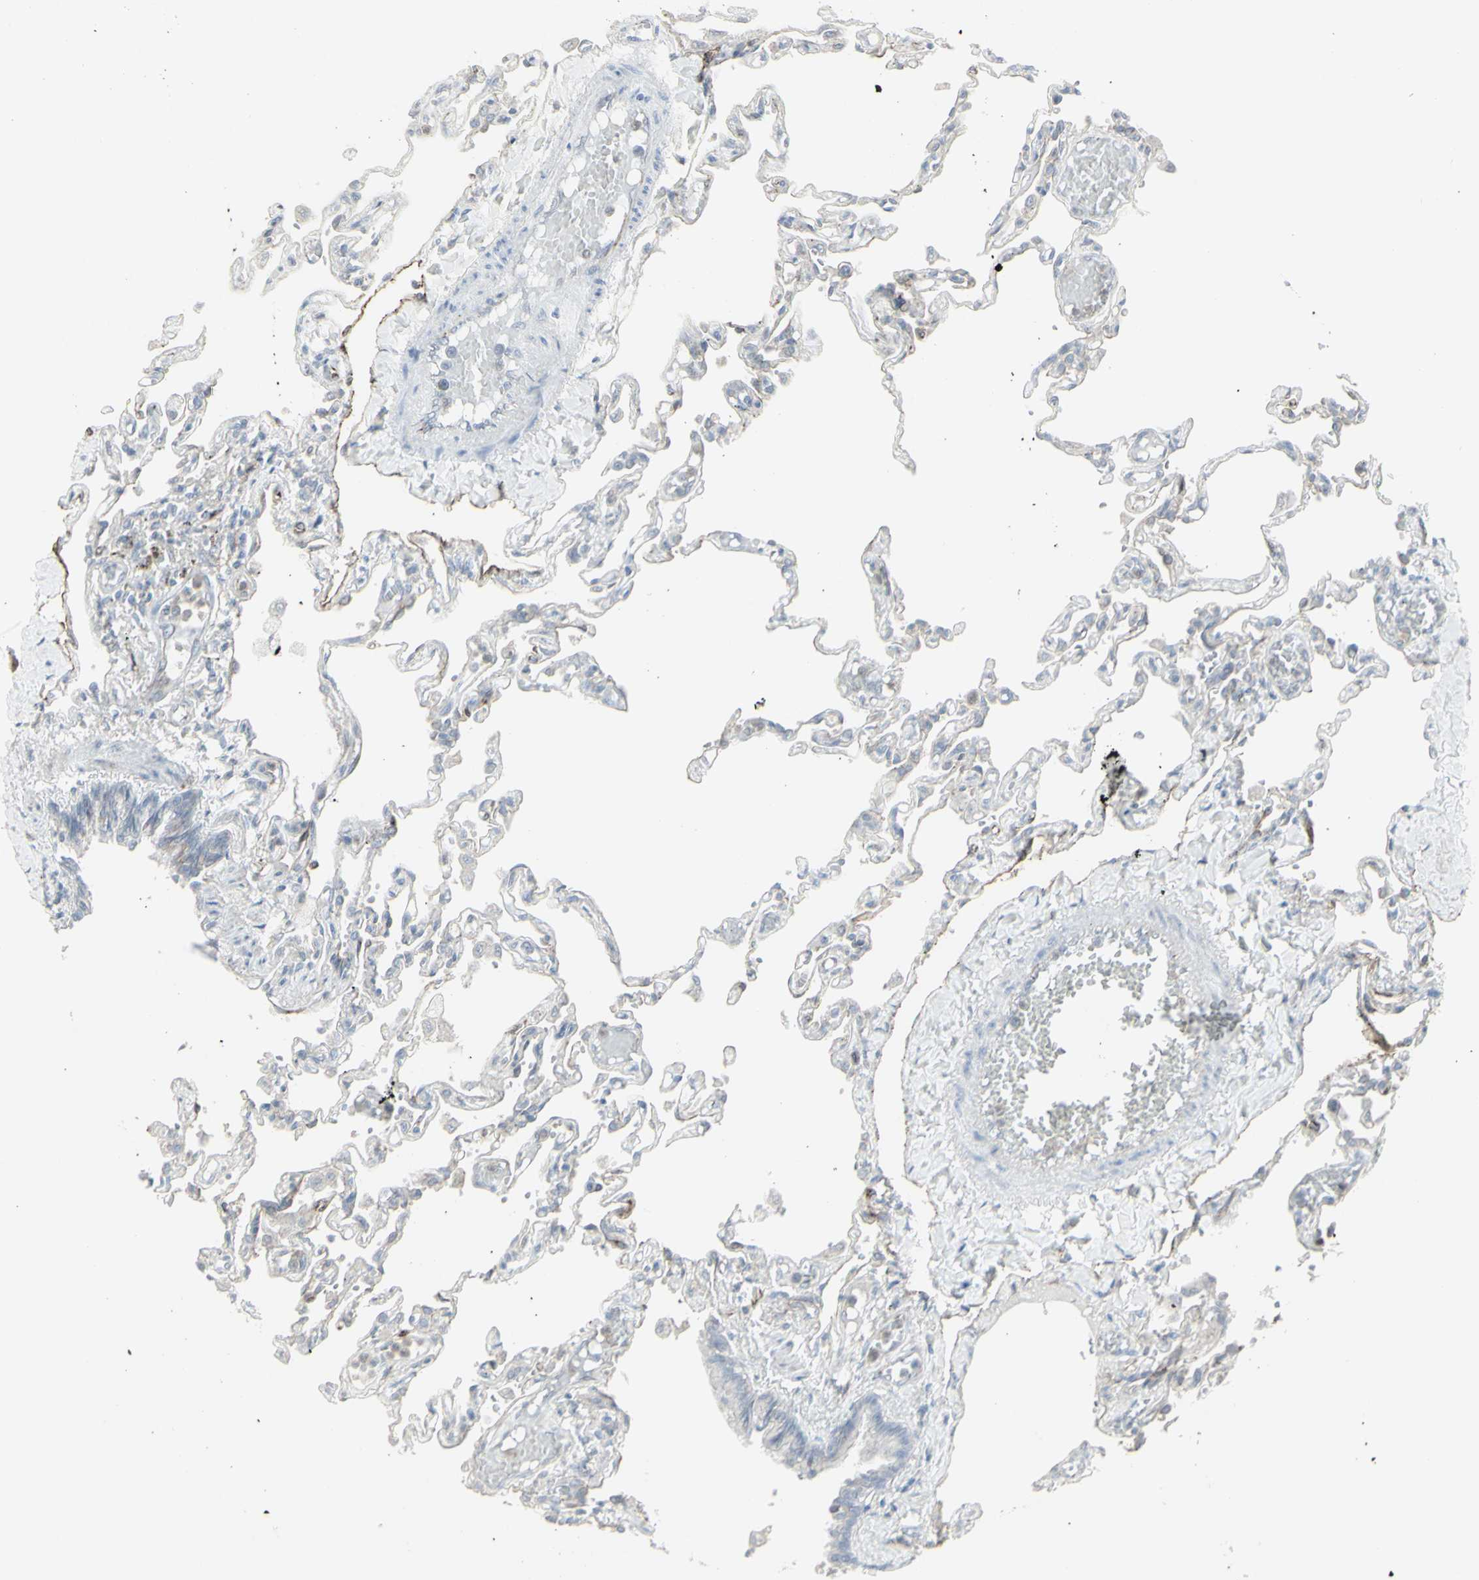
{"staining": {"intensity": "weak", "quantity": ">75%", "location": "cytoplasmic/membranous"}, "tissue": "lung", "cell_type": "Alveolar cells", "image_type": "normal", "snomed": [{"axis": "morphology", "description": "Normal tissue, NOS"}, {"axis": "topography", "description": "Lung"}], "caption": "High-power microscopy captured an immunohistochemistry histopathology image of normal lung, revealing weak cytoplasmic/membranous expression in about >75% of alveolar cells. The protein of interest is stained brown, and the nuclei are stained in blue (DAB IHC with brightfield microscopy, high magnification).", "gene": "GJA1", "patient": {"sex": "male", "age": 21}}